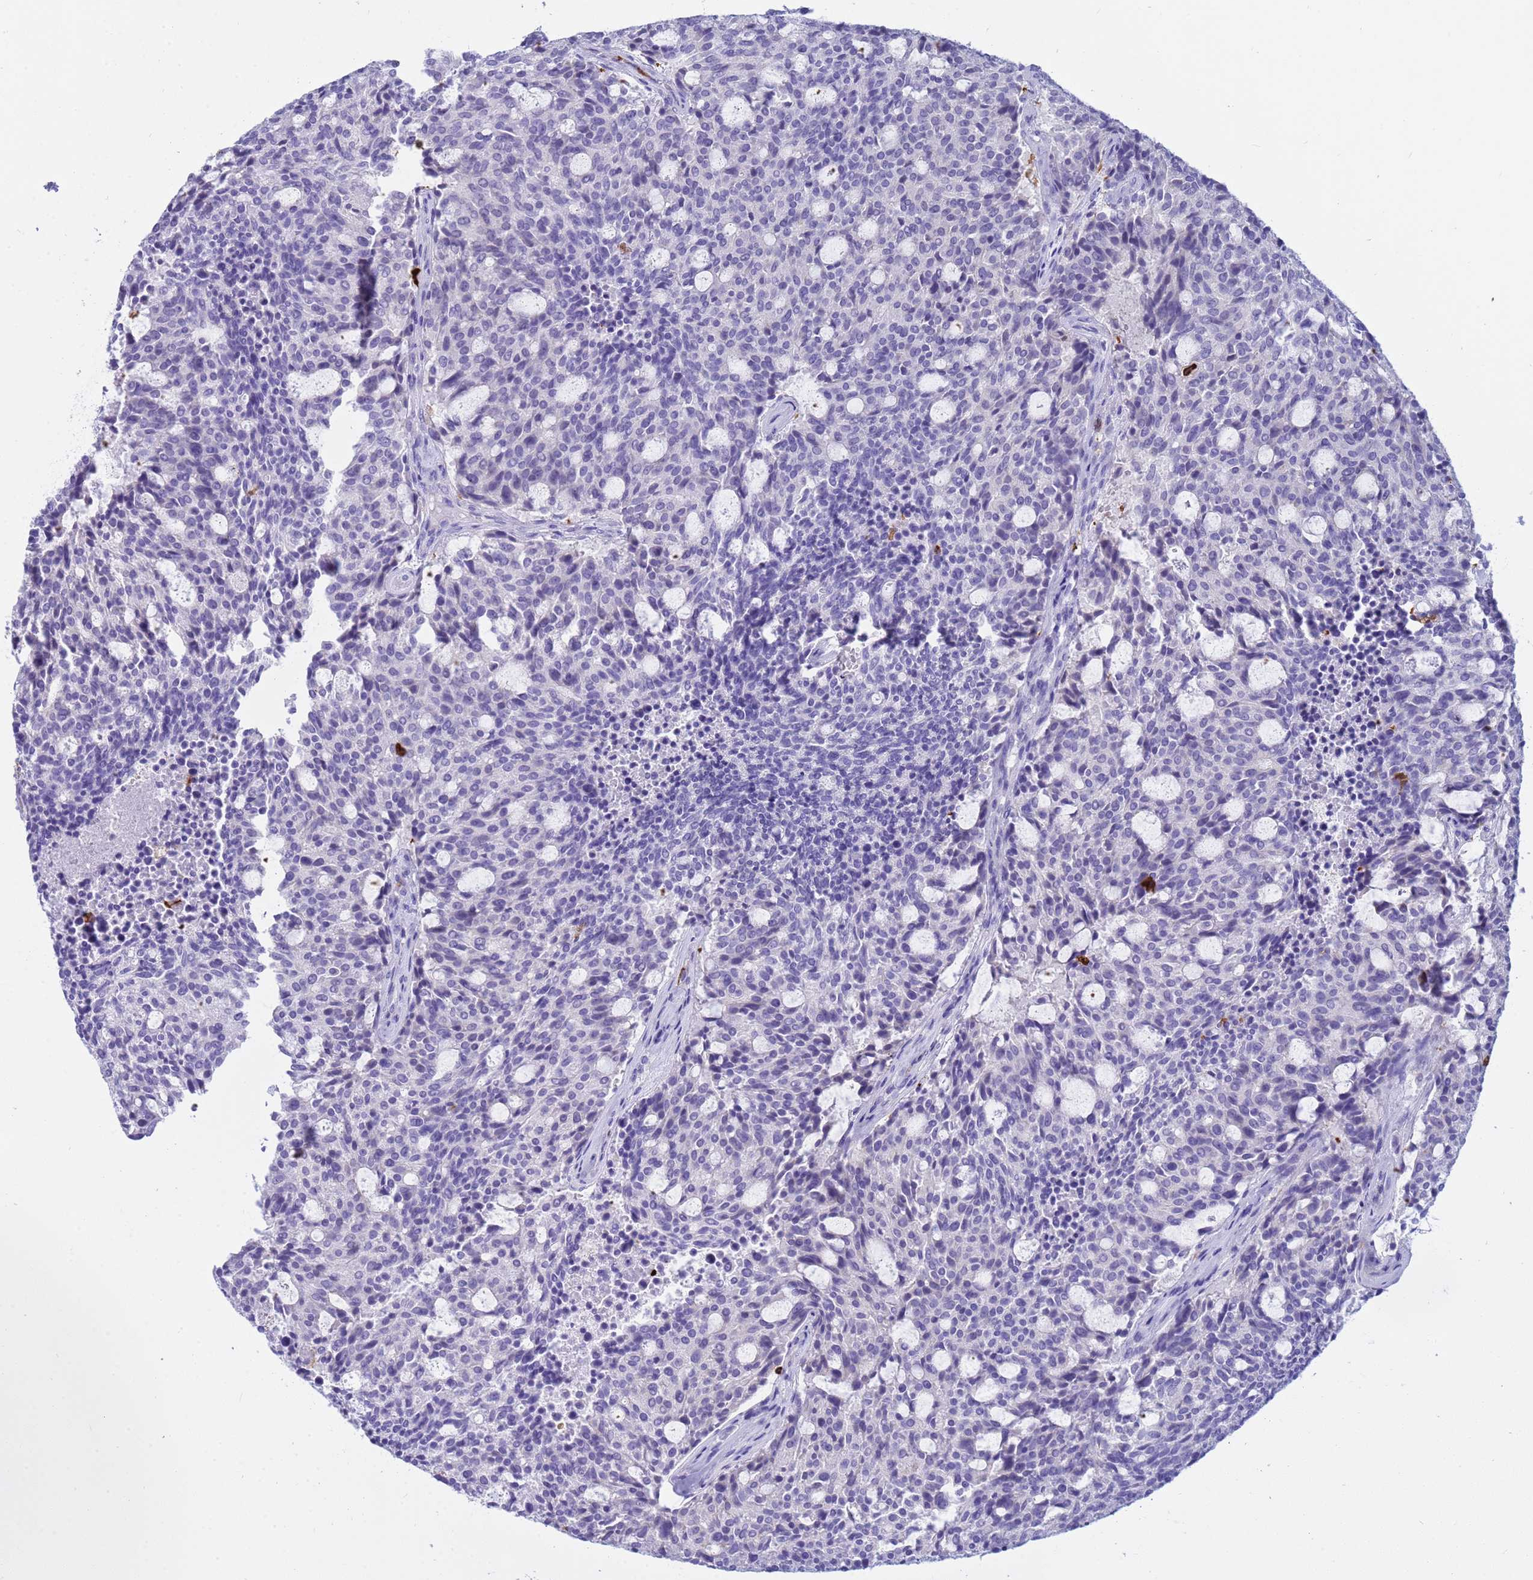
{"staining": {"intensity": "negative", "quantity": "none", "location": "none"}, "tissue": "carcinoid", "cell_type": "Tumor cells", "image_type": "cancer", "snomed": [{"axis": "morphology", "description": "Carcinoid, malignant, NOS"}, {"axis": "topography", "description": "Pancreas"}], "caption": "Tumor cells show no significant protein staining in carcinoid (malignant). (Brightfield microscopy of DAB IHC at high magnification).", "gene": "IRF5", "patient": {"sex": "female", "age": 54}}